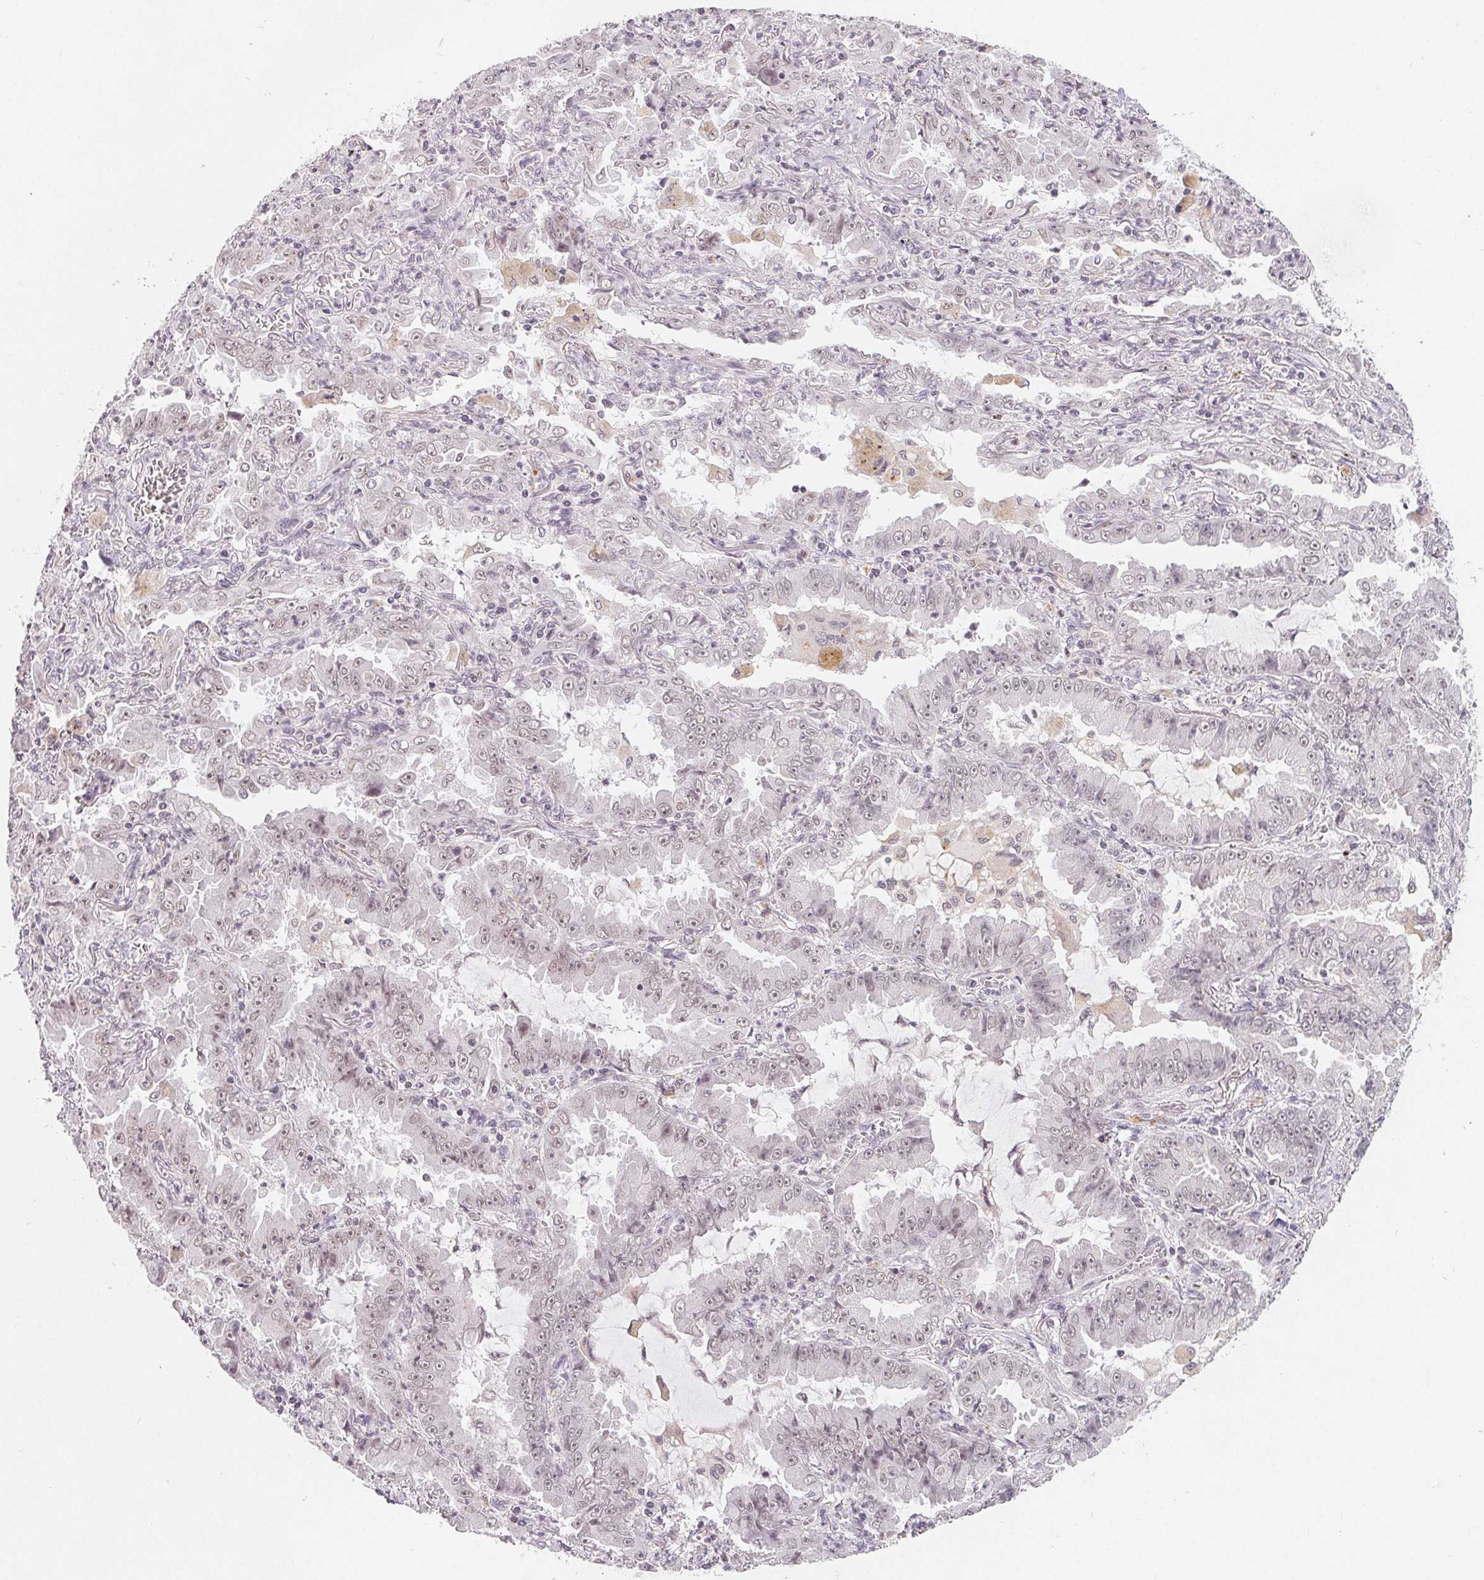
{"staining": {"intensity": "negative", "quantity": "none", "location": "none"}, "tissue": "lung cancer", "cell_type": "Tumor cells", "image_type": "cancer", "snomed": [{"axis": "morphology", "description": "Adenocarcinoma, NOS"}, {"axis": "topography", "description": "Lung"}], "caption": "Immunohistochemical staining of adenocarcinoma (lung) reveals no significant positivity in tumor cells. Nuclei are stained in blue.", "gene": "NXF3", "patient": {"sex": "female", "age": 52}}